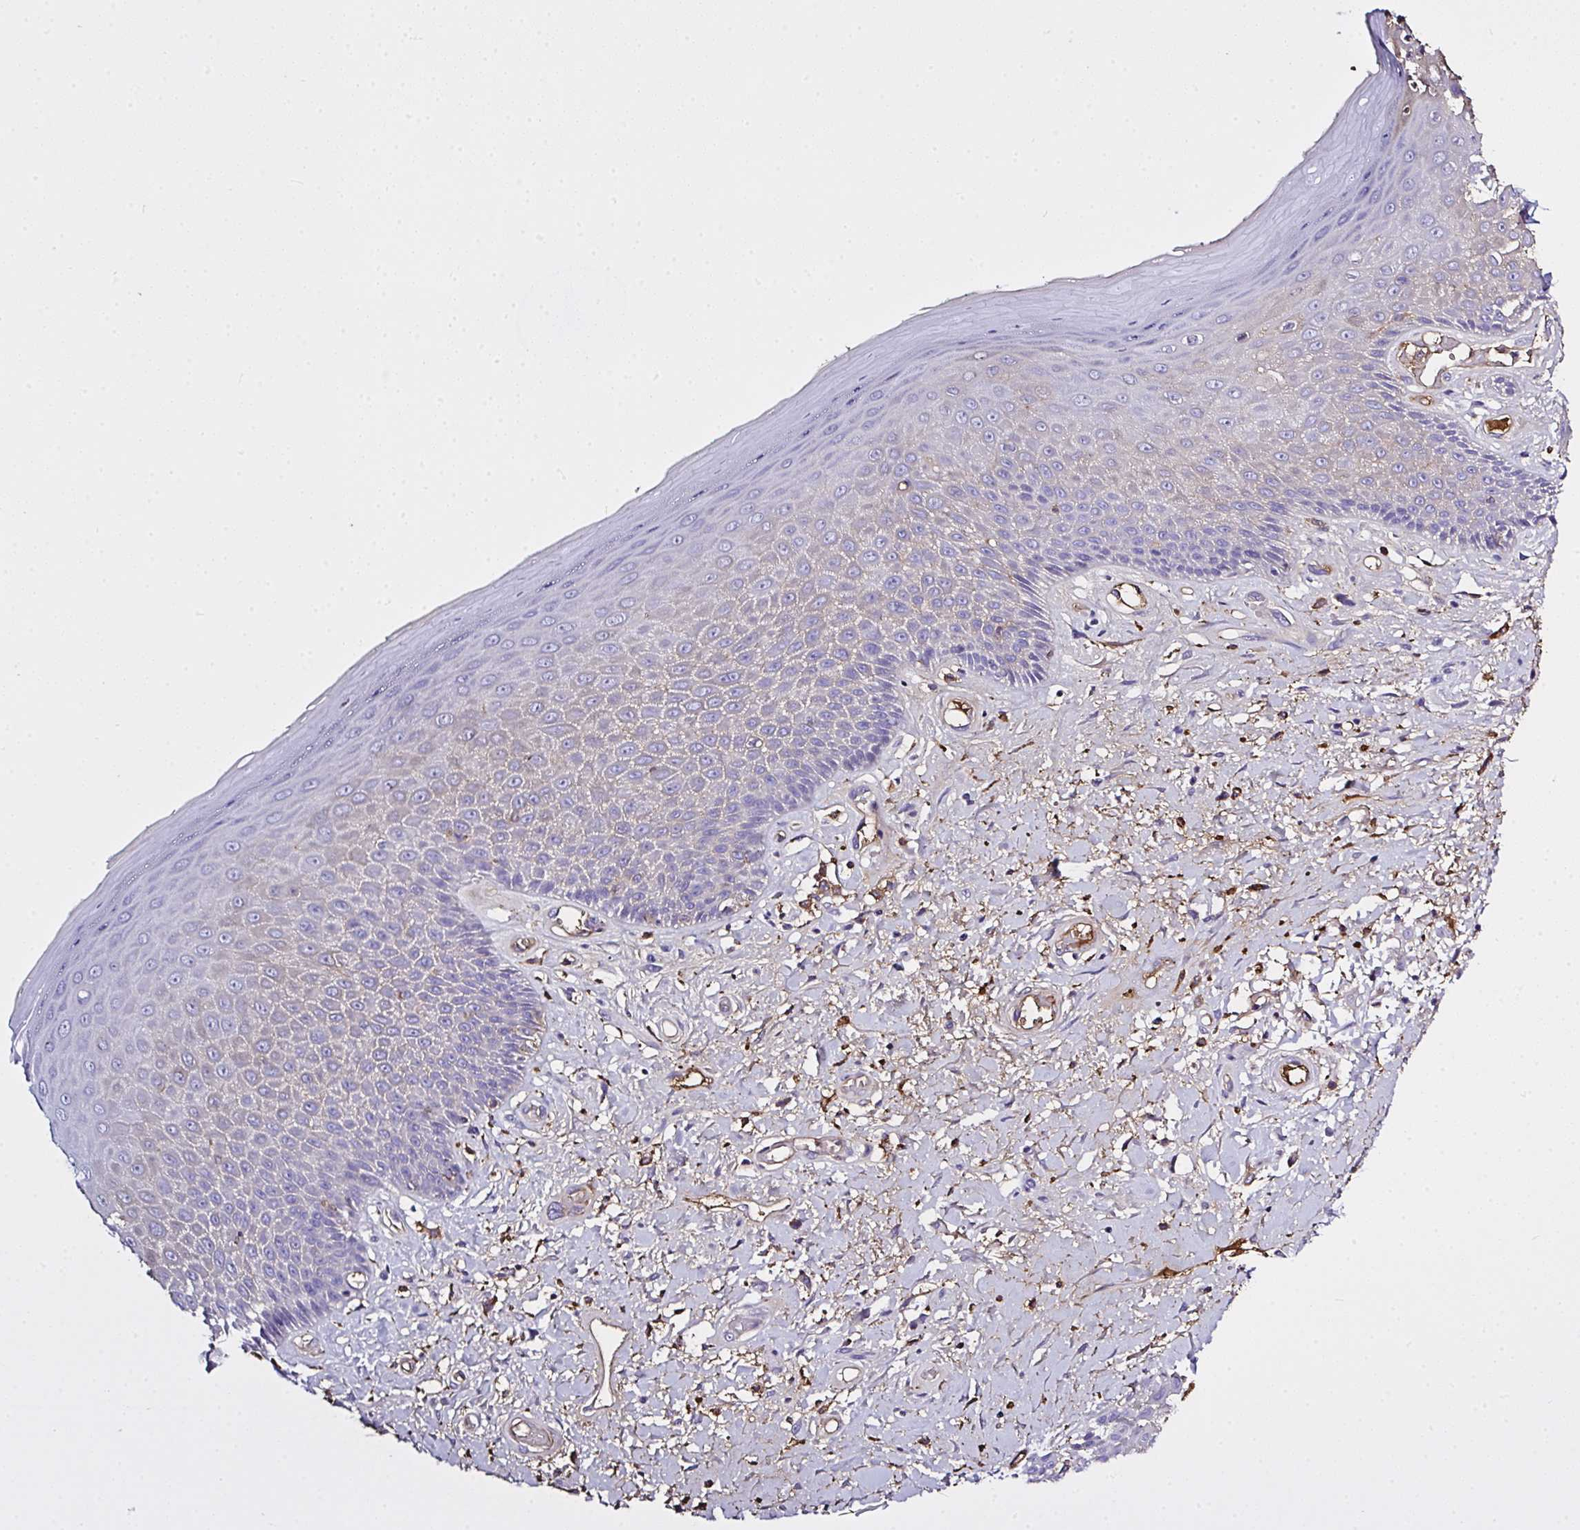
{"staining": {"intensity": "moderate", "quantity": "<25%", "location": "cytoplasmic/membranous"}, "tissue": "skin", "cell_type": "Epidermal cells", "image_type": "normal", "snomed": [{"axis": "morphology", "description": "Normal tissue, NOS"}, {"axis": "topography", "description": "Anal"}, {"axis": "topography", "description": "Peripheral nerve tissue"}], "caption": "A brown stain labels moderate cytoplasmic/membranous expression of a protein in epidermal cells of normal skin. (brown staining indicates protein expression, while blue staining denotes nuclei).", "gene": "ZNF813", "patient": {"sex": "male", "age": 78}}